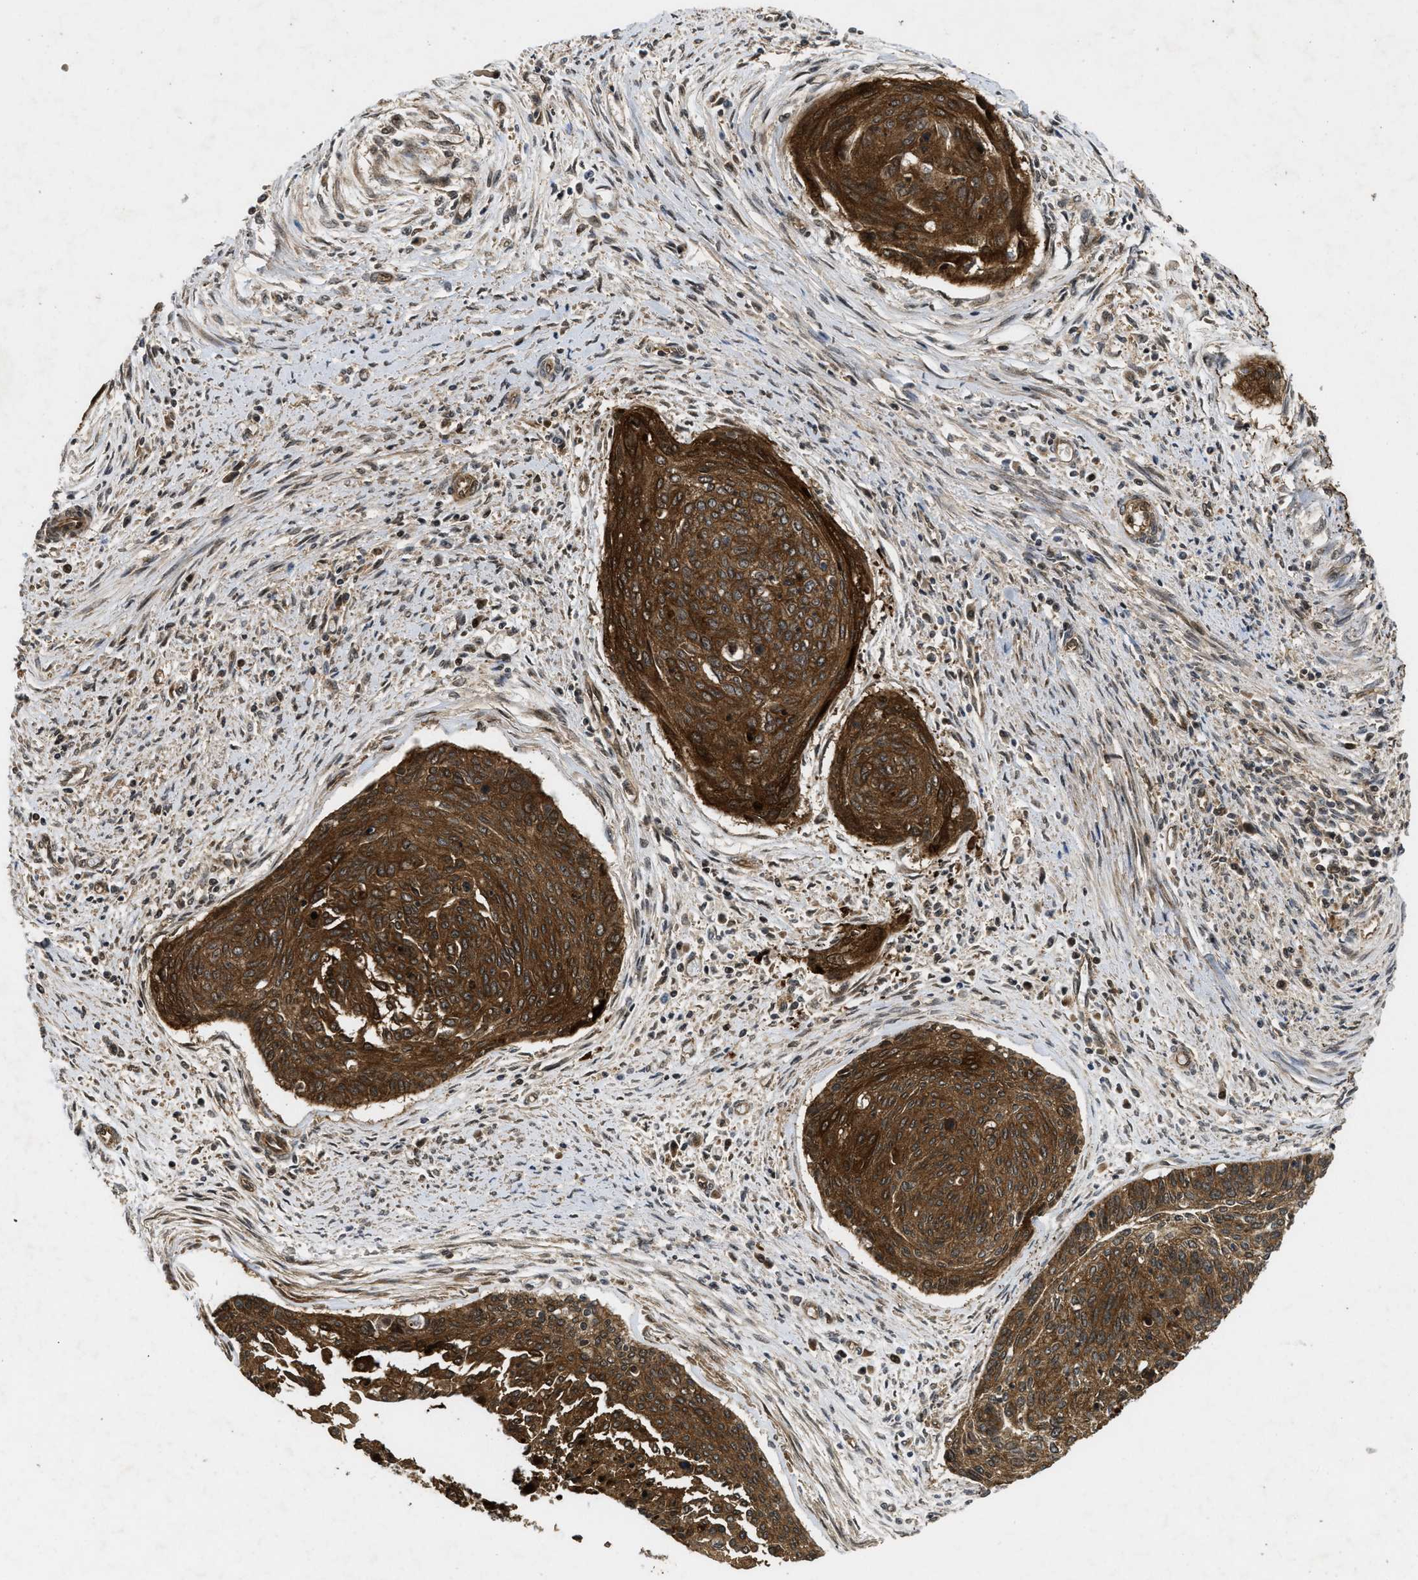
{"staining": {"intensity": "strong", "quantity": ">75%", "location": "cytoplasmic/membranous,nuclear"}, "tissue": "cervical cancer", "cell_type": "Tumor cells", "image_type": "cancer", "snomed": [{"axis": "morphology", "description": "Squamous cell carcinoma, NOS"}, {"axis": "topography", "description": "Cervix"}], "caption": "A micrograph of human squamous cell carcinoma (cervical) stained for a protein demonstrates strong cytoplasmic/membranous and nuclear brown staining in tumor cells.", "gene": "FZD6", "patient": {"sex": "female", "age": 55}}